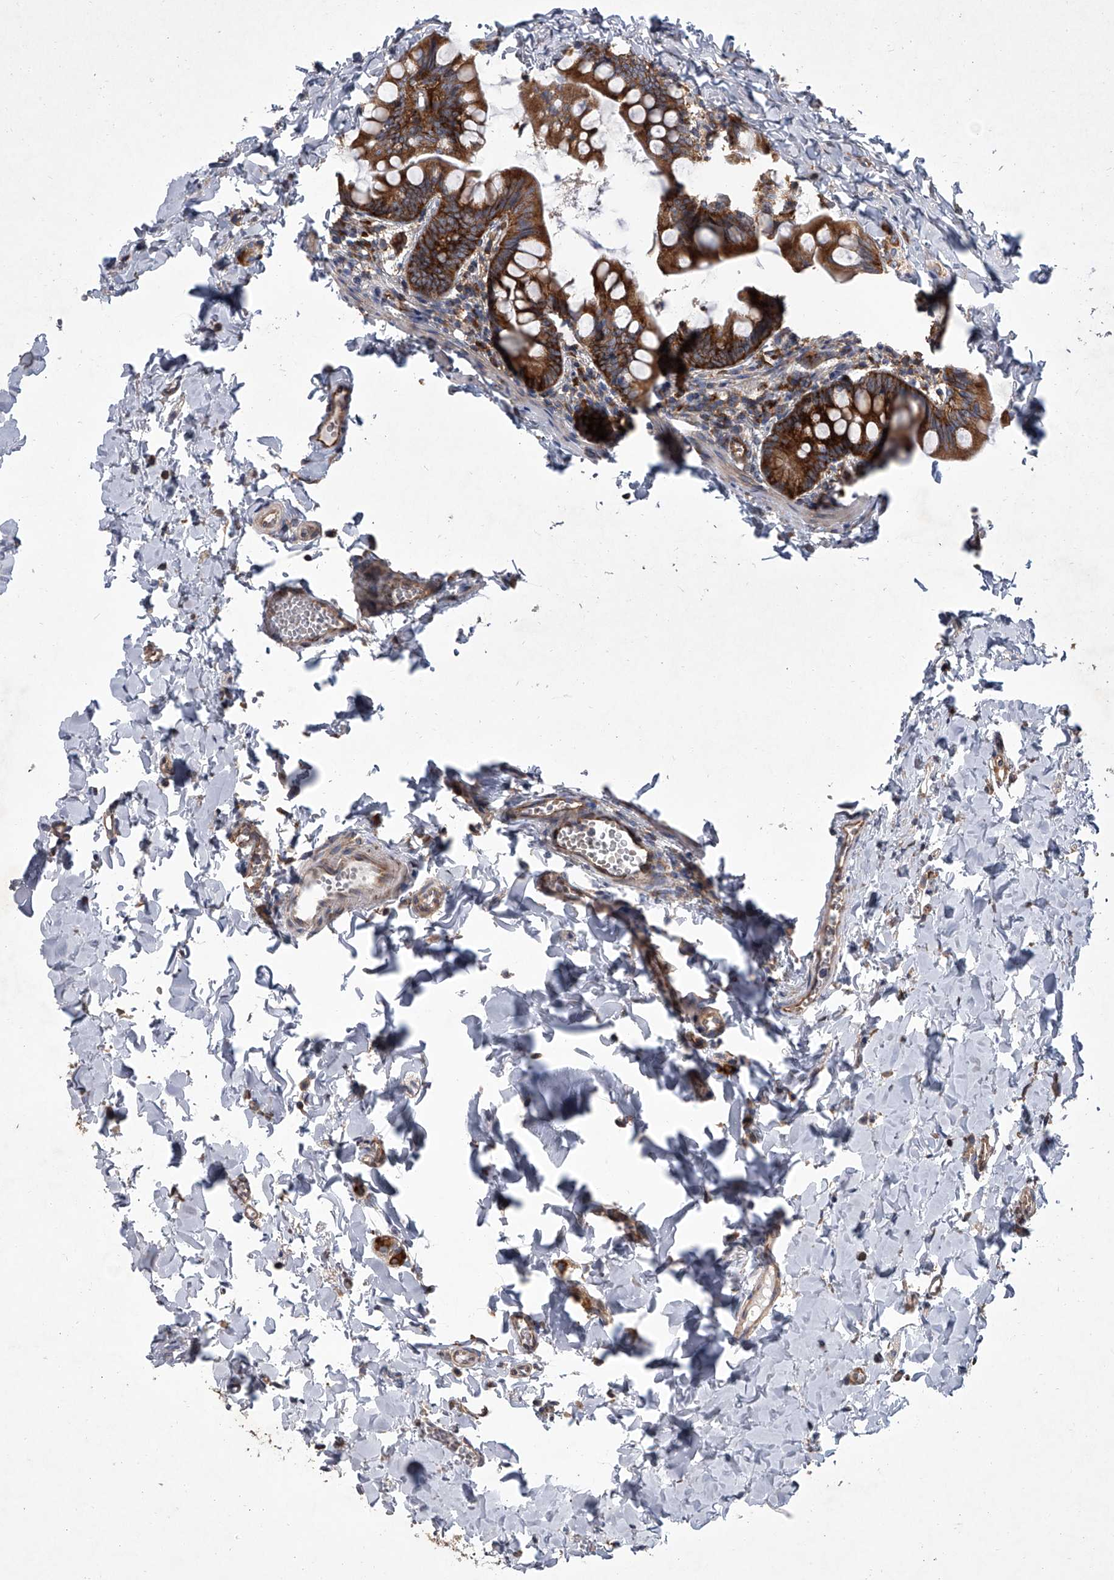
{"staining": {"intensity": "moderate", "quantity": ">75%", "location": "cytoplasmic/membranous"}, "tissue": "small intestine", "cell_type": "Glandular cells", "image_type": "normal", "snomed": [{"axis": "morphology", "description": "Normal tissue, NOS"}, {"axis": "topography", "description": "Small intestine"}], "caption": "IHC staining of normal small intestine, which displays medium levels of moderate cytoplasmic/membranous staining in approximately >75% of glandular cells indicating moderate cytoplasmic/membranous protein positivity. The staining was performed using DAB (brown) for protein detection and nuclei were counterstained in hematoxylin (blue).", "gene": "EIF2S2", "patient": {"sex": "male", "age": 7}}